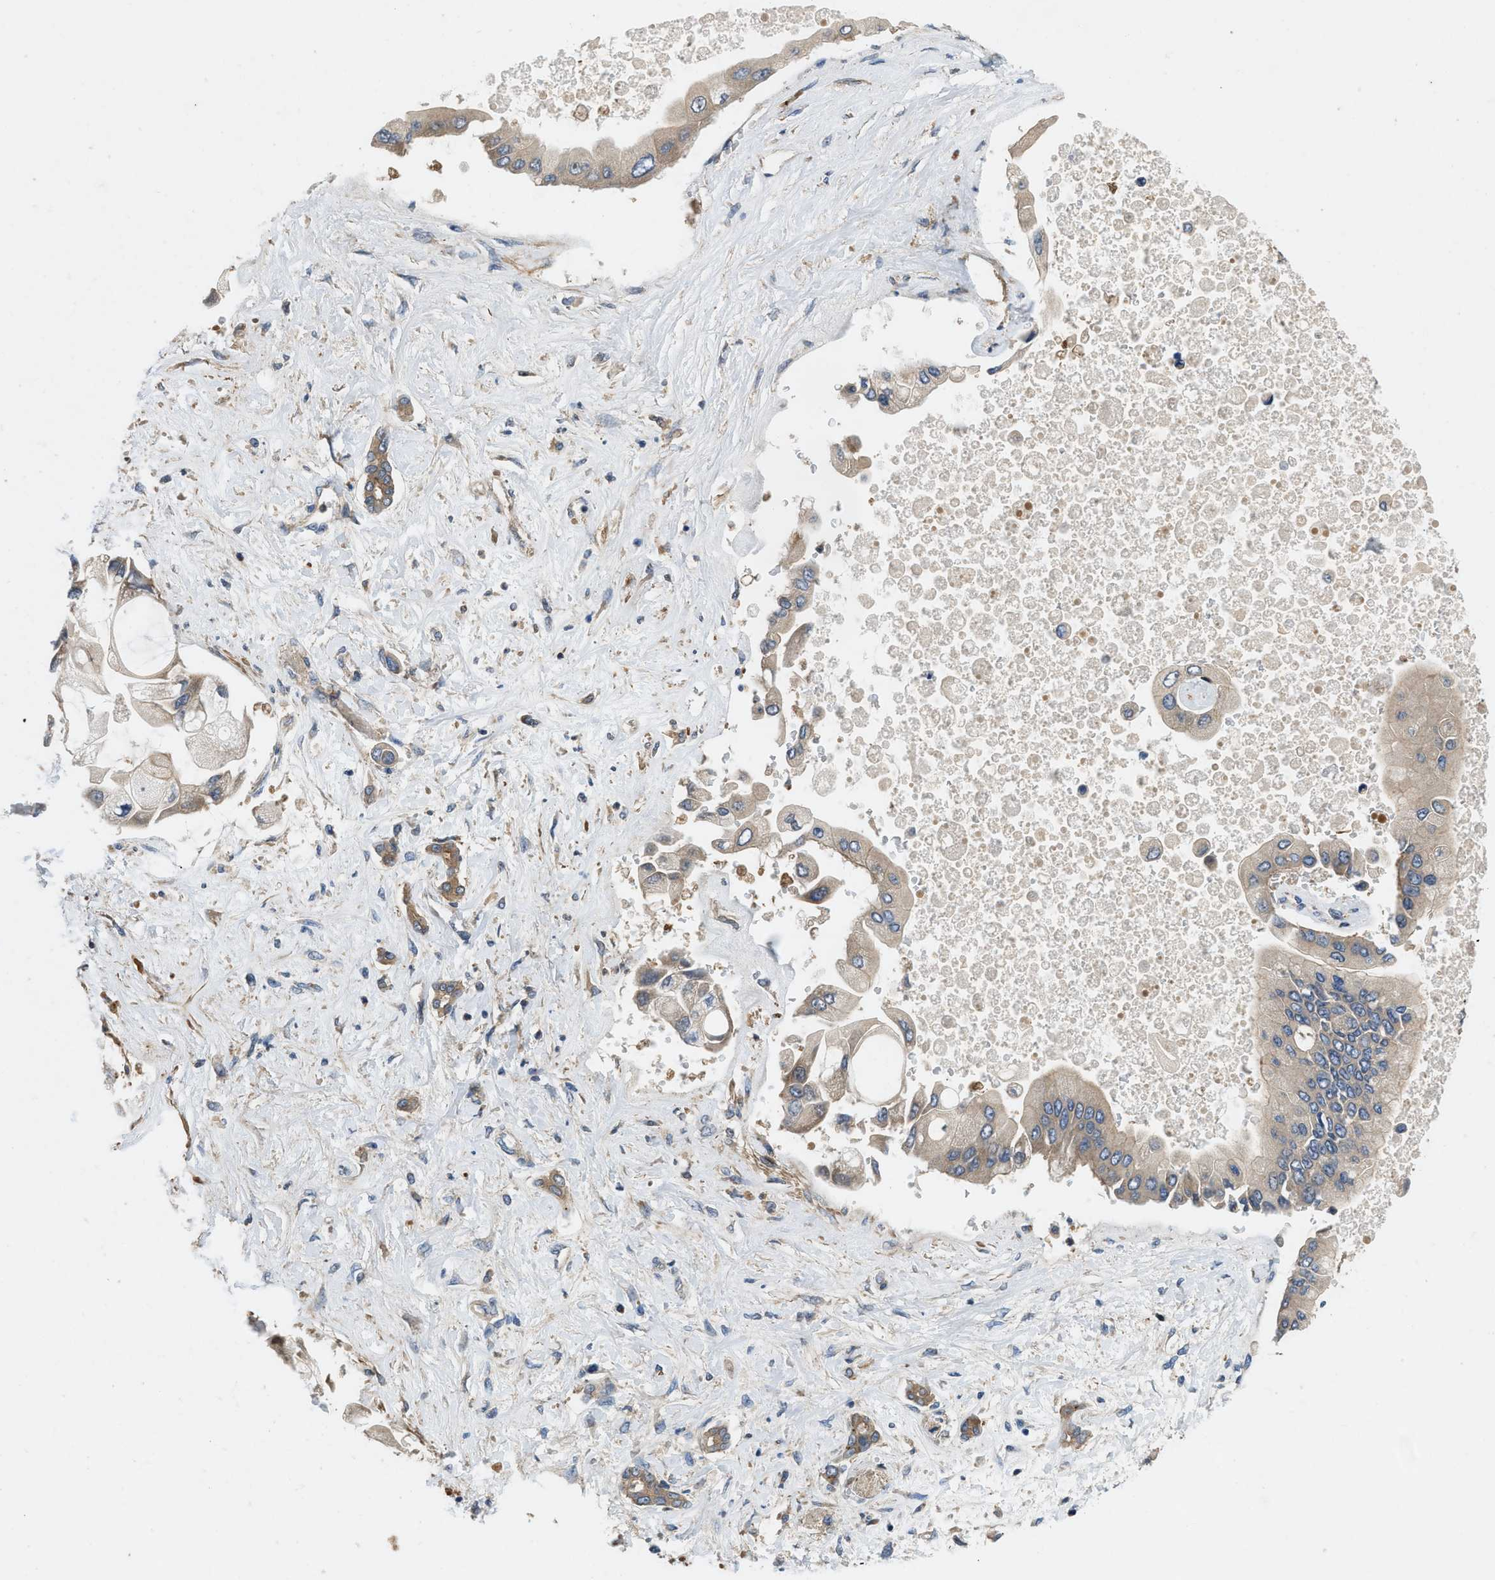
{"staining": {"intensity": "weak", "quantity": "<25%", "location": "cytoplasmic/membranous"}, "tissue": "liver cancer", "cell_type": "Tumor cells", "image_type": "cancer", "snomed": [{"axis": "morphology", "description": "Cholangiocarcinoma"}, {"axis": "topography", "description": "Liver"}], "caption": "A micrograph of liver cholangiocarcinoma stained for a protein reveals no brown staining in tumor cells. Brightfield microscopy of immunohistochemistry (IHC) stained with DAB (3,3'-diaminobenzidine) (brown) and hematoxylin (blue), captured at high magnification.", "gene": "GPR31", "patient": {"sex": "male", "age": 50}}